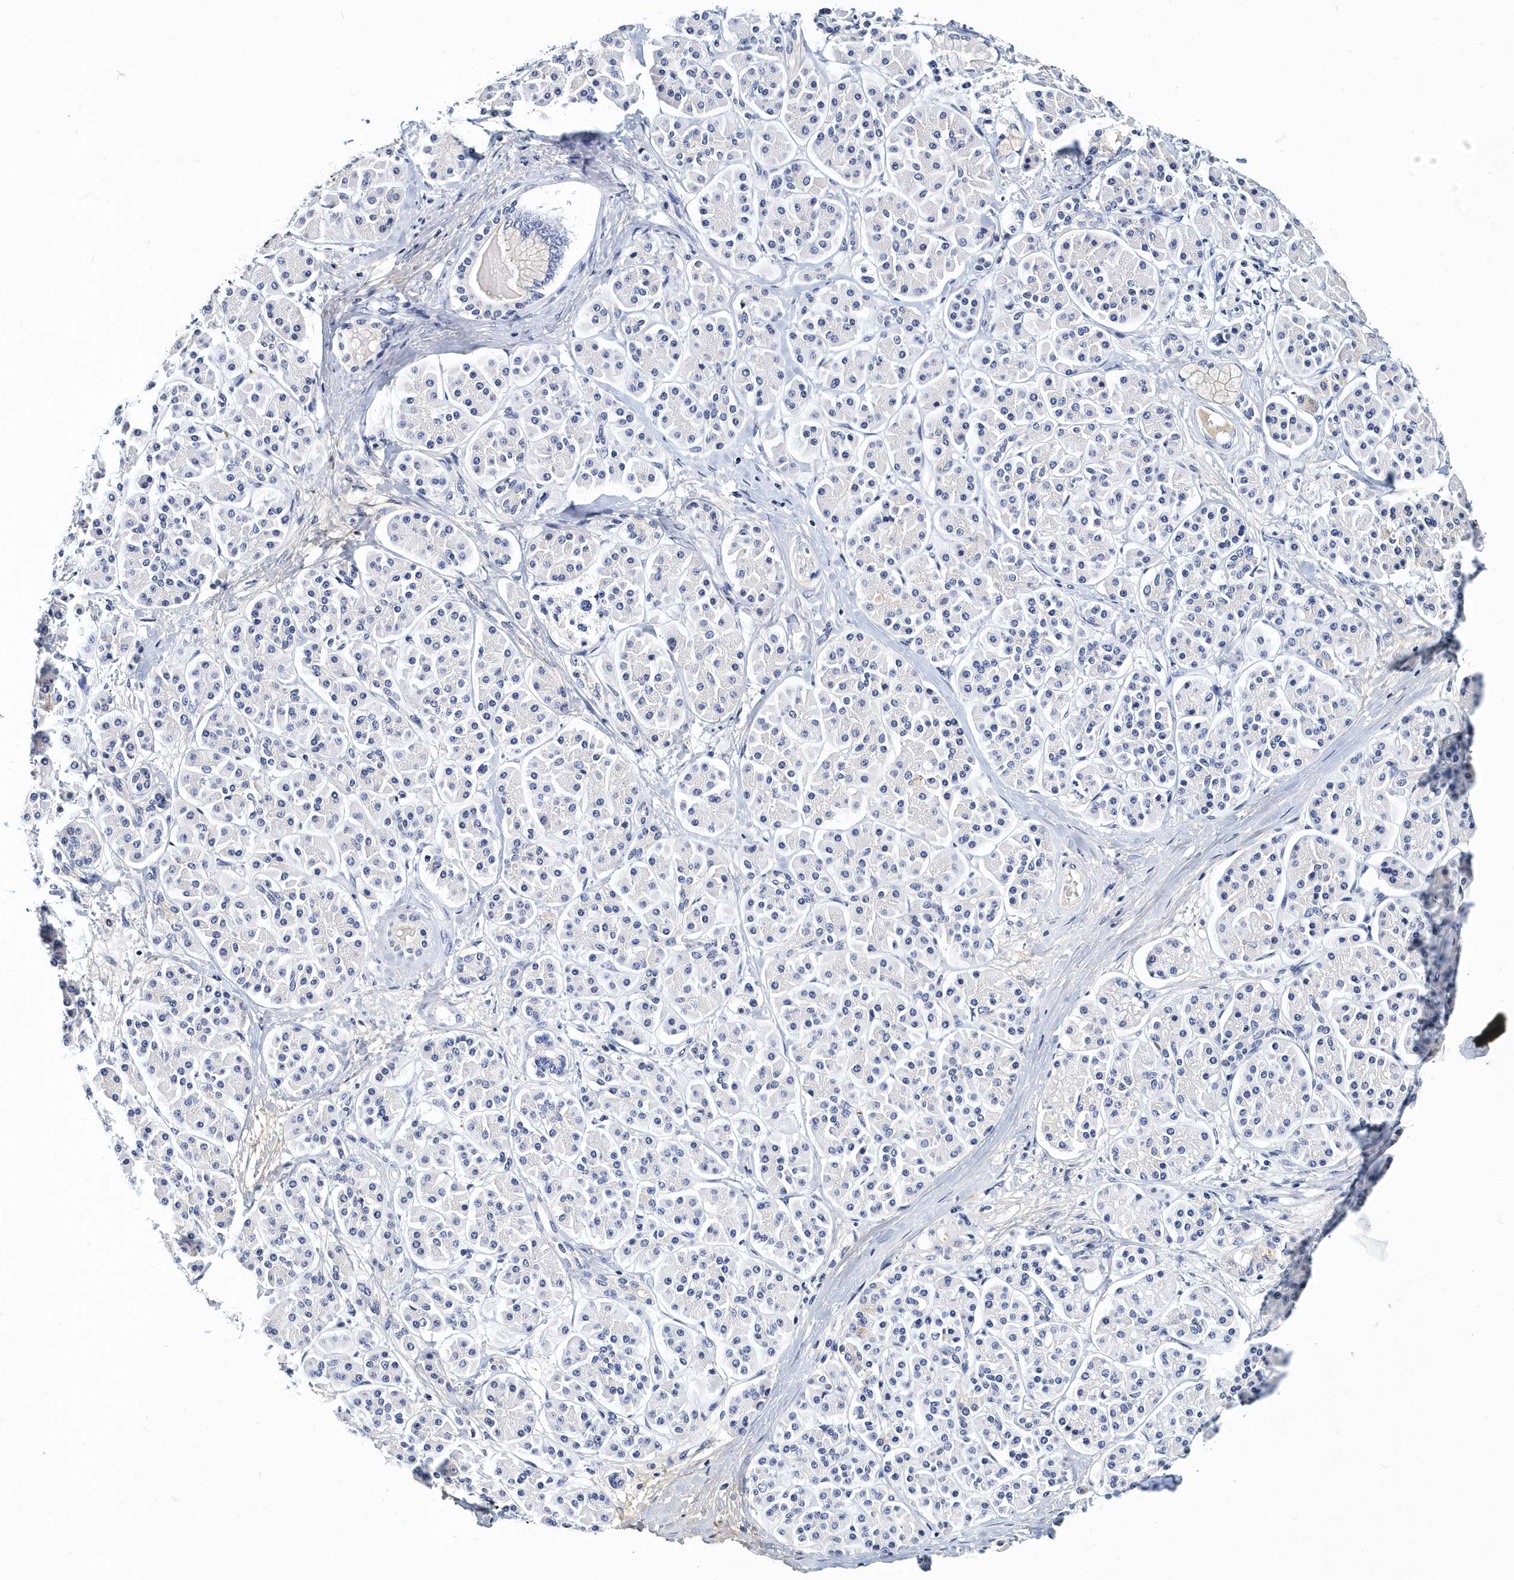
{"staining": {"intensity": "negative", "quantity": "none", "location": "none"}, "tissue": "pancreatic cancer", "cell_type": "Tumor cells", "image_type": "cancer", "snomed": [{"axis": "morphology", "description": "Adenocarcinoma, NOS"}, {"axis": "topography", "description": "Pancreas"}], "caption": "An IHC micrograph of pancreatic adenocarcinoma is shown. There is no staining in tumor cells of pancreatic adenocarcinoma.", "gene": "ITGA2B", "patient": {"sex": "female", "age": 73}}